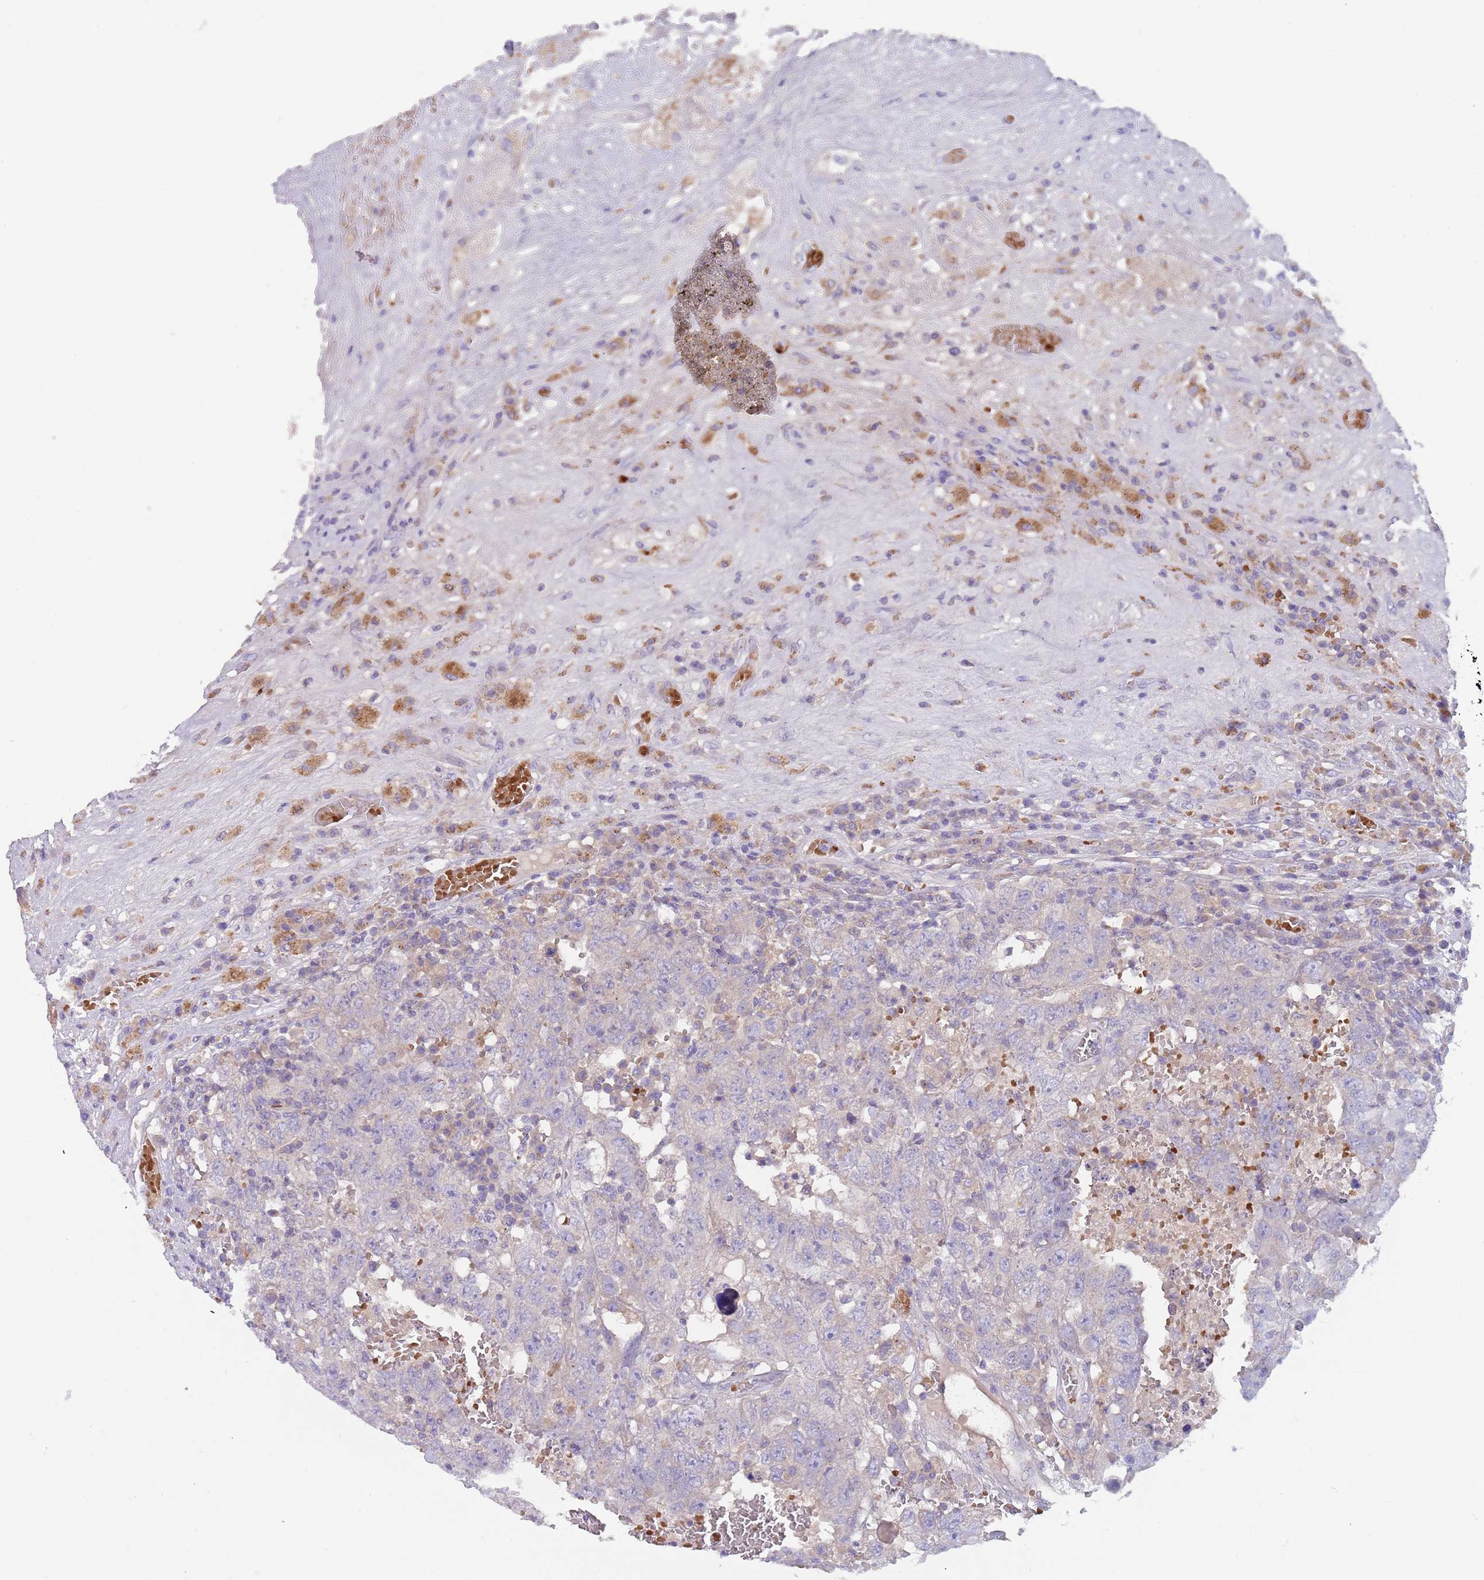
{"staining": {"intensity": "negative", "quantity": "none", "location": "none"}, "tissue": "testis cancer", "cell_type": "Tumor cells", "image_type": "cancer", "snomed": [{"axis": "morphology", "description": "Carcinoma, Embryonal, NOS"}, {"axis": "topography", "description": "Testis"}], "caption": "Immunohistochemistry (IHC) image of testis cancer stained for a protein (brown), which shows no staining in tumor cells.", "gene": "TMEM251", "patient": {"sex": "male", "age": 26}}